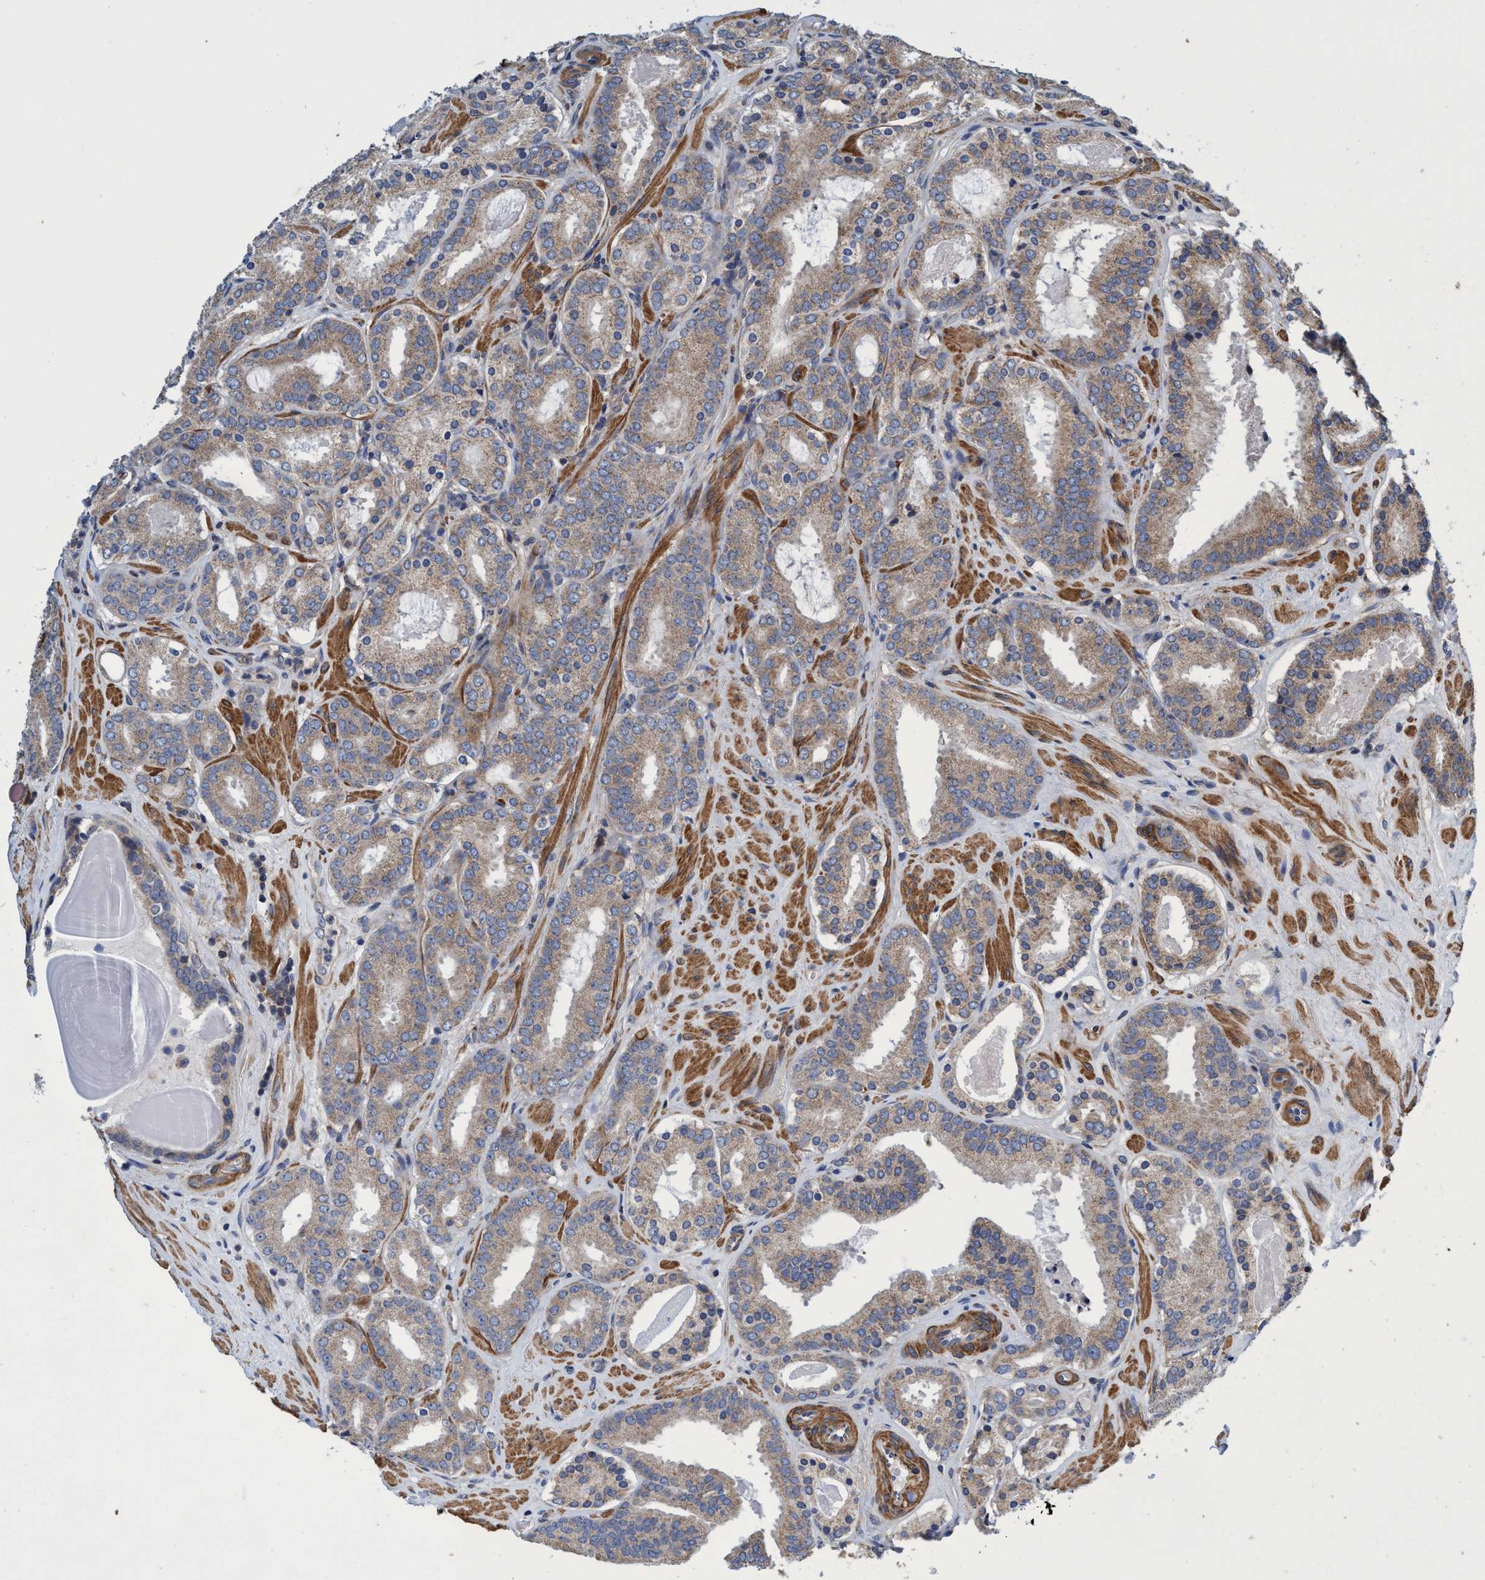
{"staining": {"intensity": "weak", "quantity": ">75%", "location": "cytoplasmic/membranous"}, "tissue": "prostate cancer", "cell_type": "Tumor cells", "image_type": "cancer", "snomed": [{"axis": "morphology", "description": "Adenocarcinoma, Low grade"}, {"axis": "topography", "description": "Prostate"}], "caption": "Immunohistochemistry (IHC) micrograph of neoplastic tissue: human adenocarcinoma (low-grade) (prostate) stained using immunohistochemistry shows low levels of weak protein expression localized specifically in the cytoplasmic/membranous of tumor cells, appearing as a cytoplasmic/membranous brown color.", "gene": "CALCOCO2", "patient": {"sex": "male", "age": 69}}